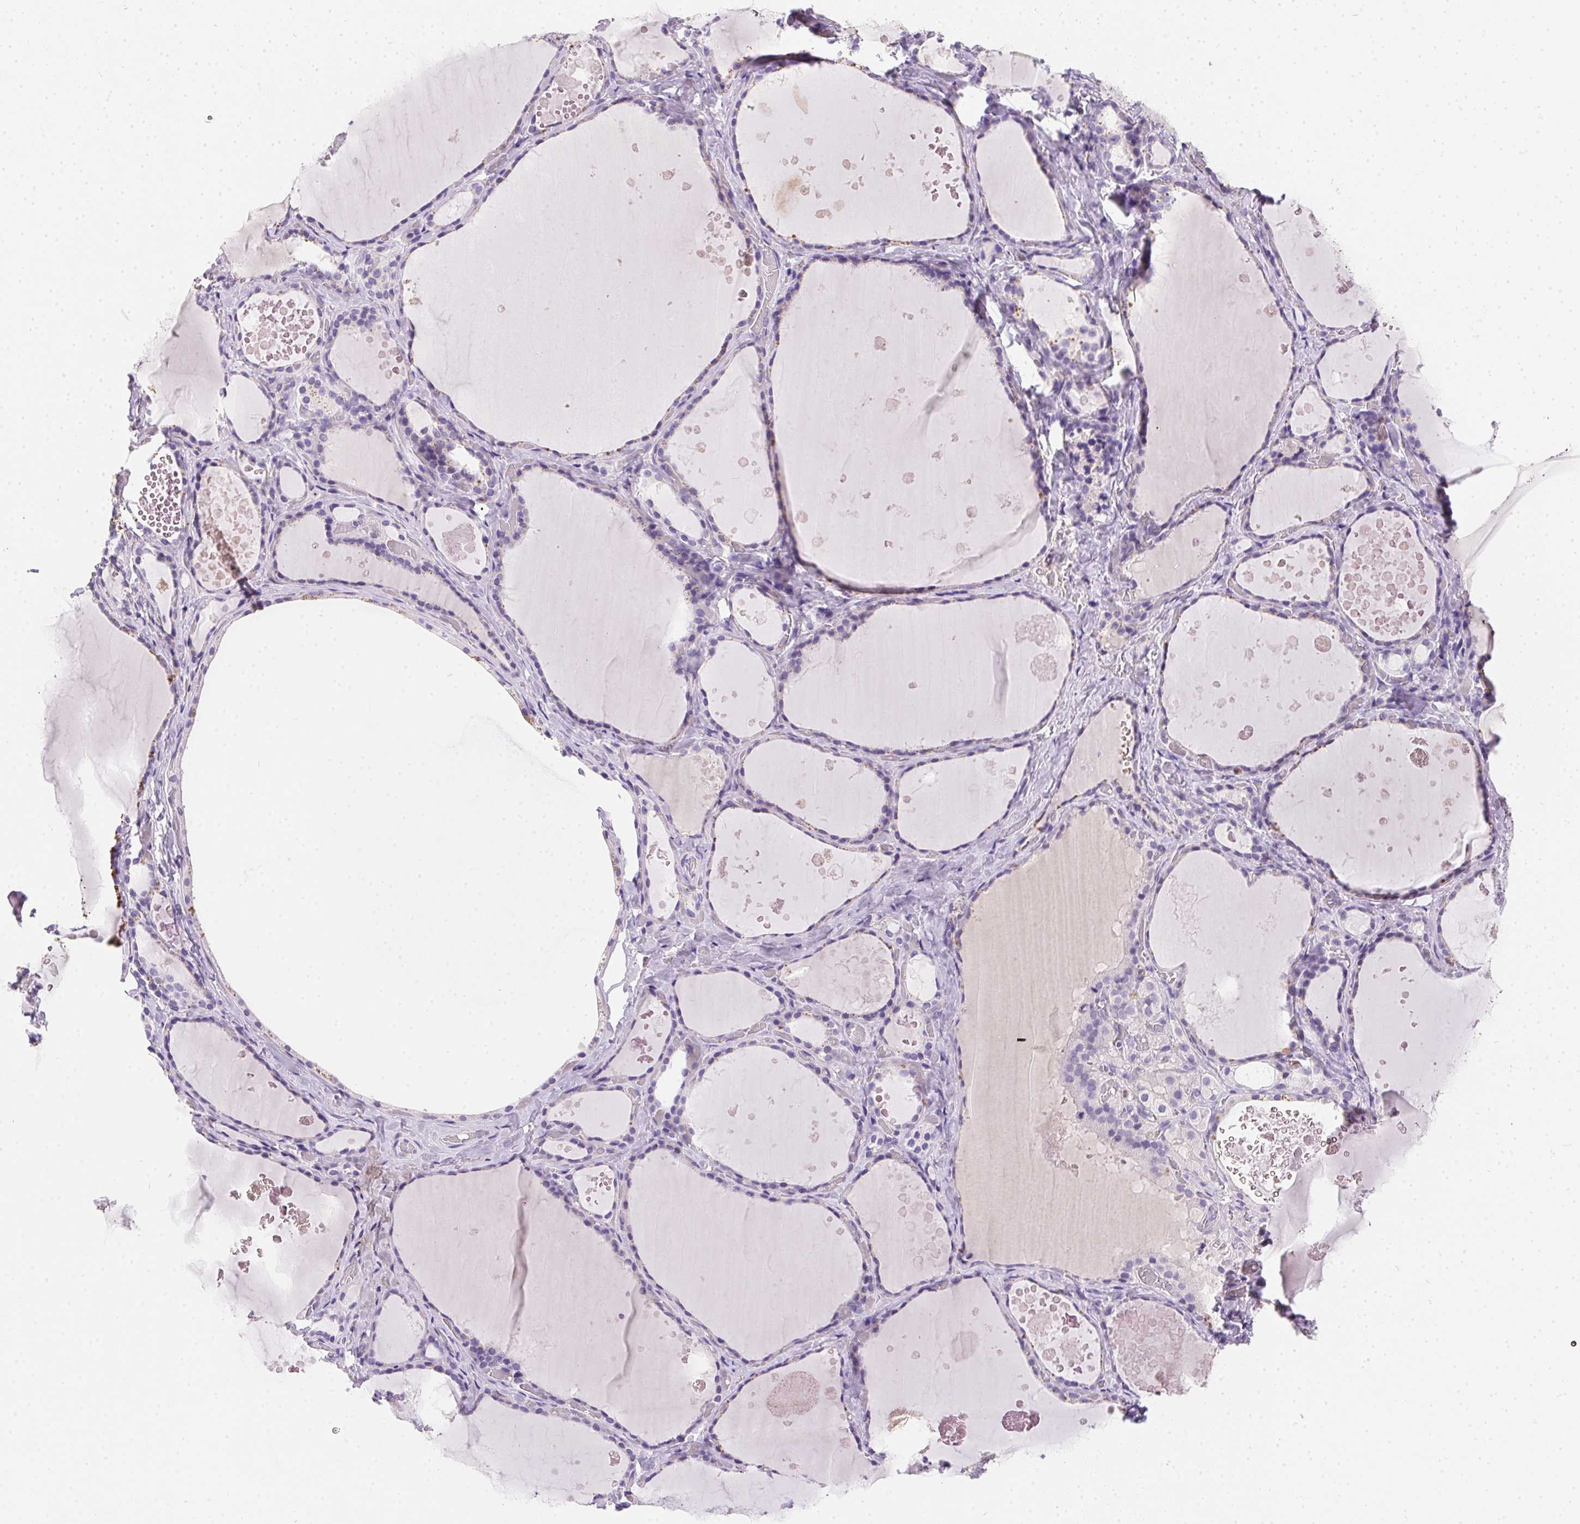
{"staining": {"intensity": "negative", "quantity": "none", "location": "none"}, "tissue": "thyroid gland", "cell_type": "Glandular cells", "image_type": "normal", "snomed": [{"axis": "morphology", "description": "Normal tissue, NOS"}, {"axis": "topography", "description": "Thyroid gland"}], "caption": "The immunohistochemistry (IHC) micrograph has no significant staining in glandular cells of thyroid gland.", "gene": "SSTR4", "patient": {"sex": "female", "age": 56}}